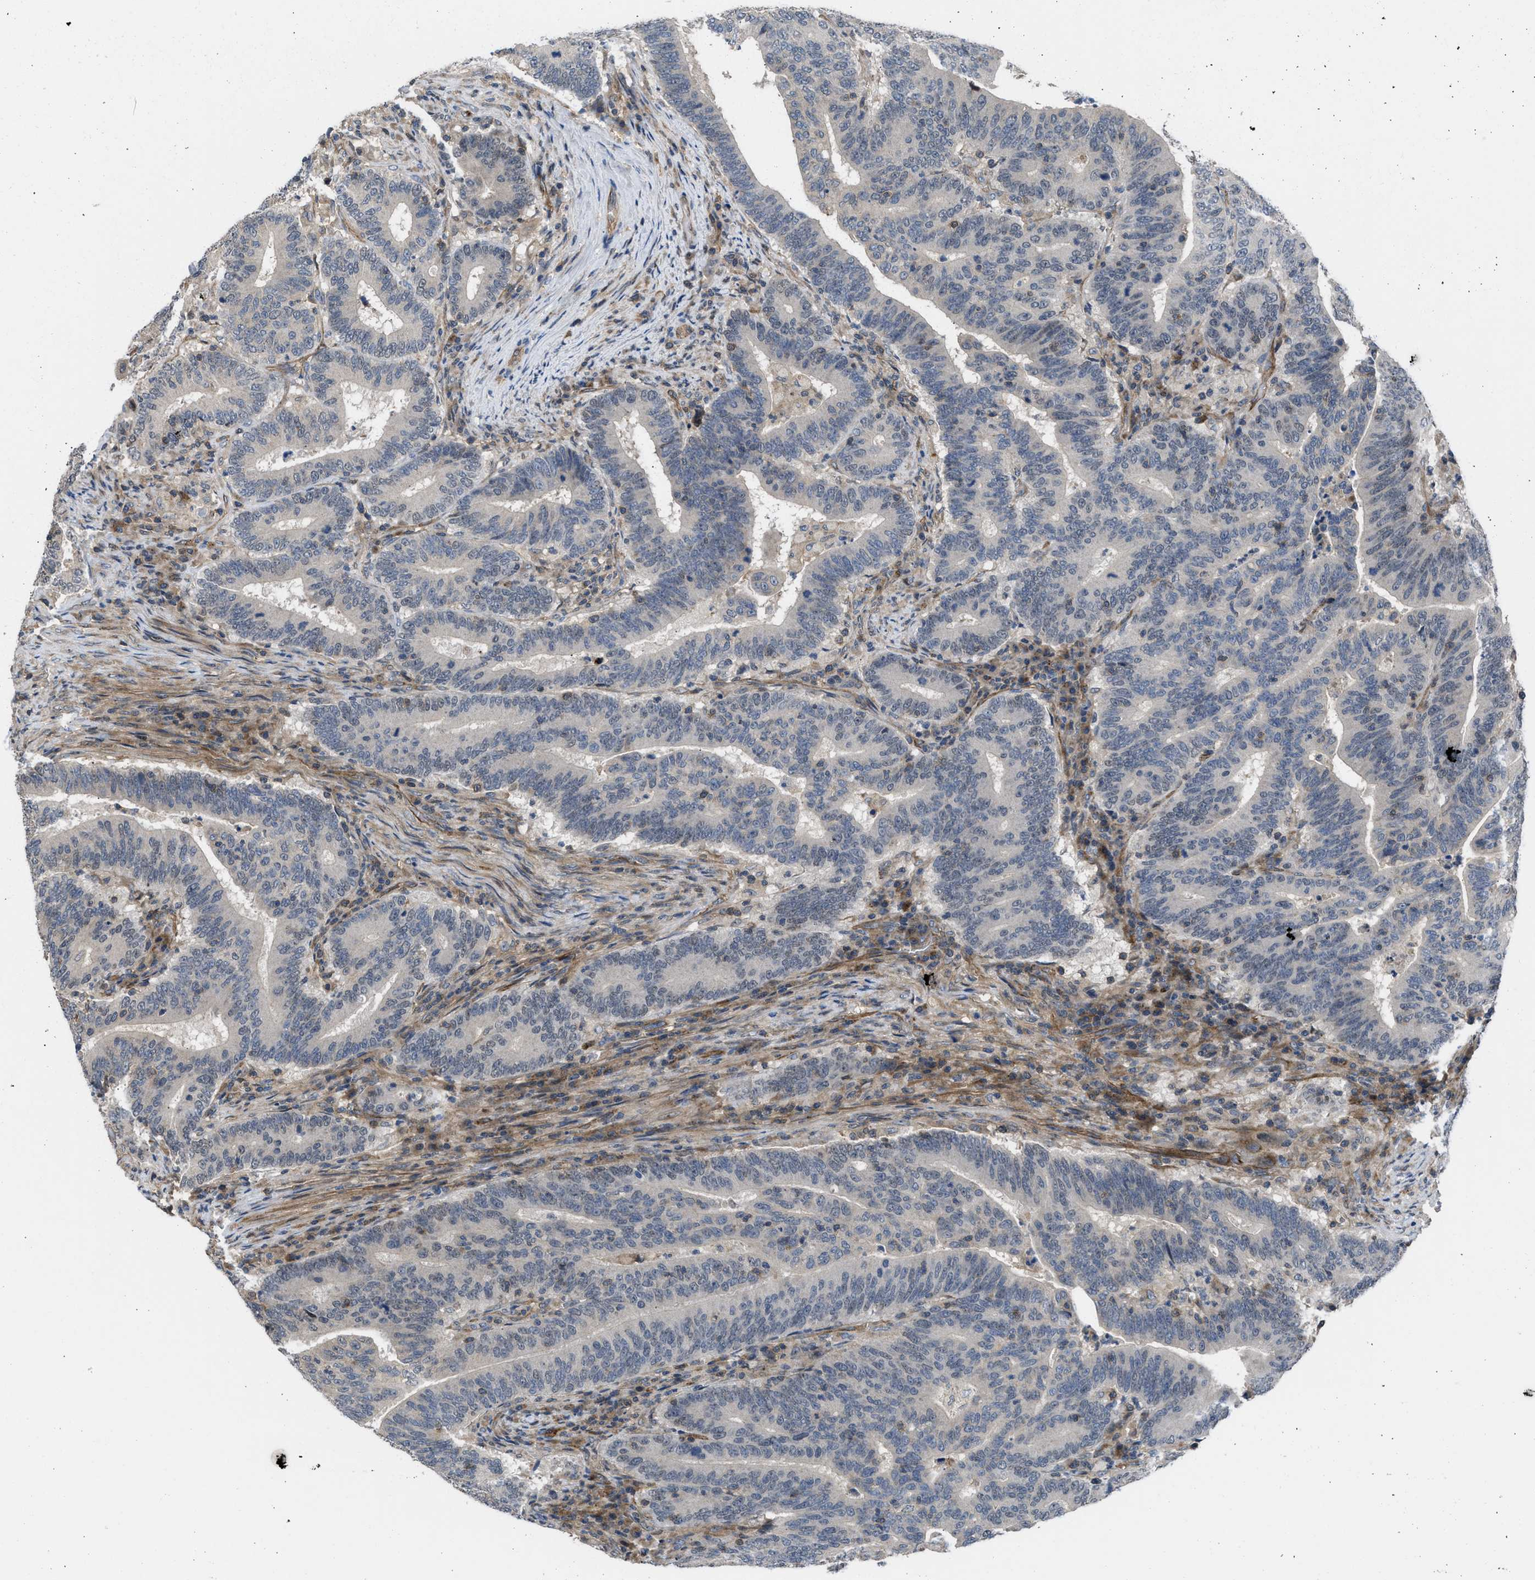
{"staining": {"intensity": "weak", "quantity": "<25%", "location": "nuclear"}, "tissue": "colorectal cancer", "cell_type": "Tumor cells", "image_type": "cancer", "snomed": [{"axis": "morphology", "description": "Adenocarcinoma, NOS"}, {"axis": "topography", "description": "Colon"}], "caption": "A high-resolution photomicrograph shows IHC staining of colorectal adenocarcinoma, which displays no significant staining in tumor cells.", "gene": "GPATCH2L", "patient": {"sex": "female", "age": 66}}